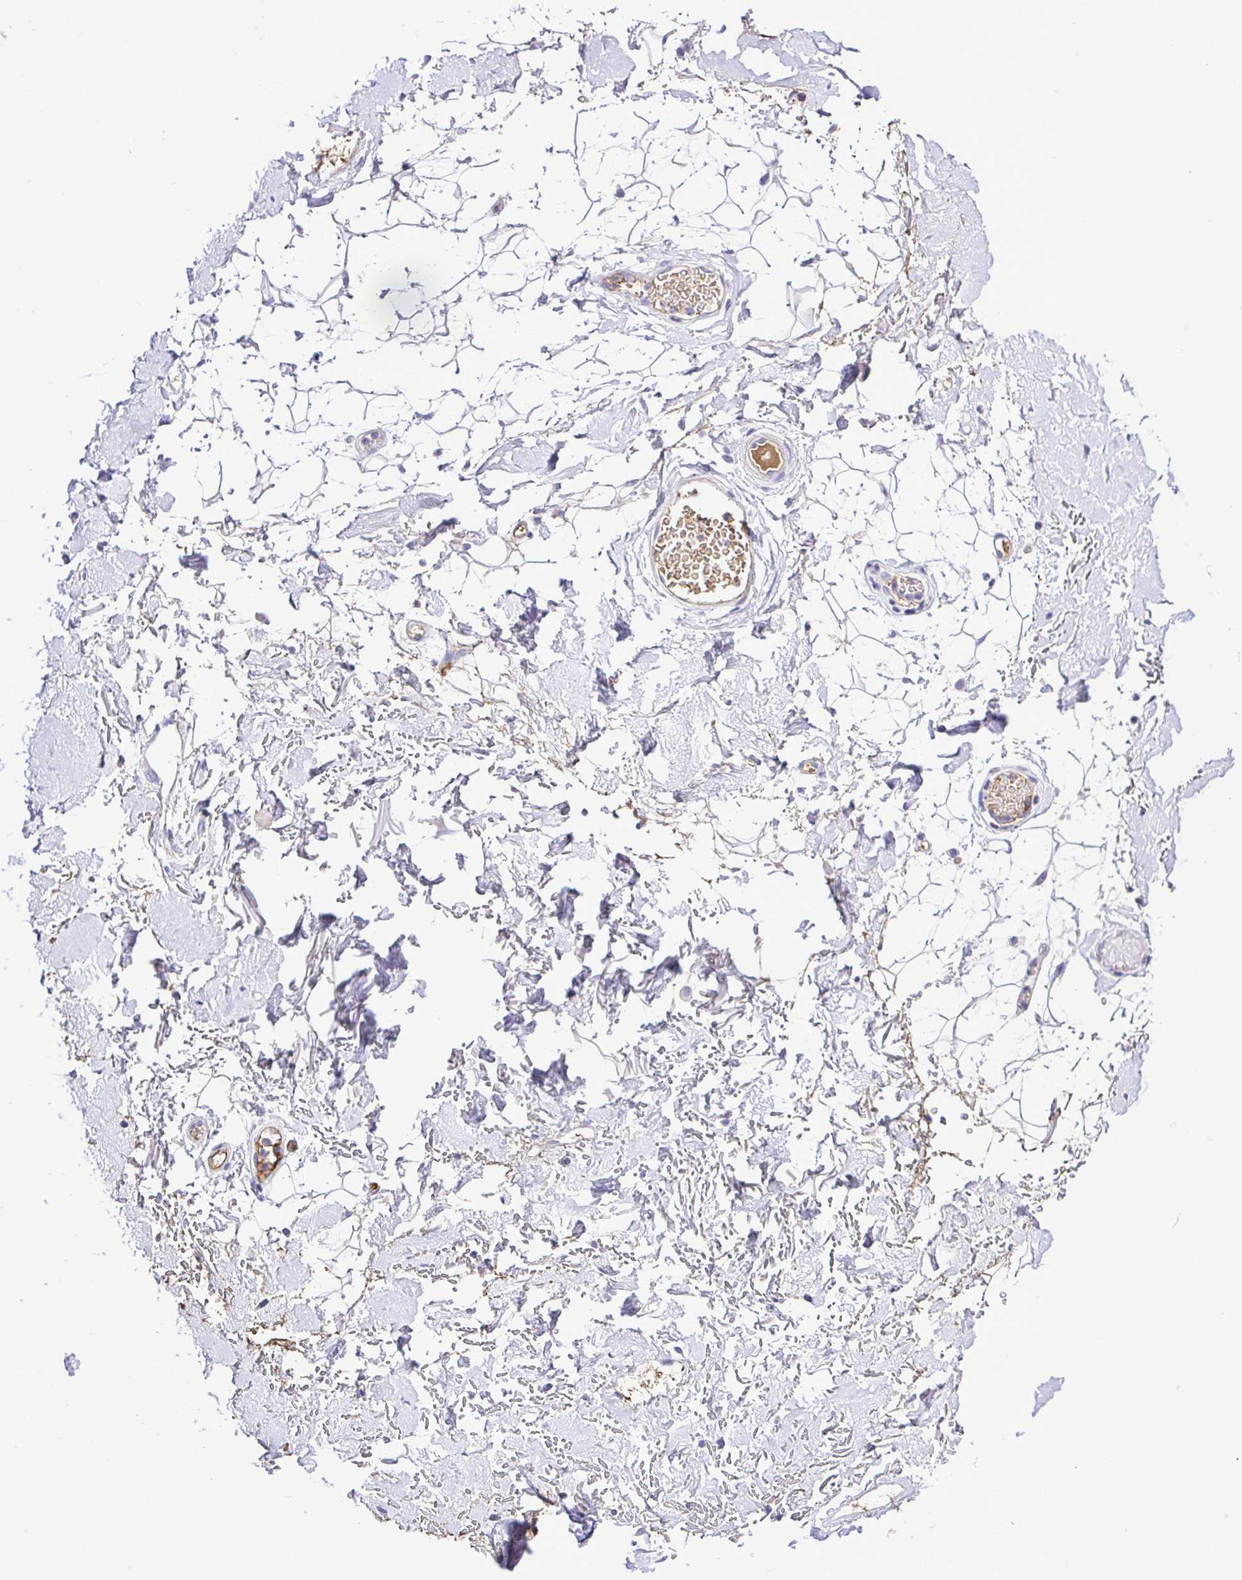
{"staining": {"intensity": "negative", "quantity": "none", "location": "none"}, "tissue": "adipose tissue", "cell_type": "Adipocytes", "image_type": "normal", "snomed": [{"axis": "morphology", "description": "Normal tissue, NOS"}, {"axis": "topography", "description": "Anal"}, {"axis": "topography", "description": "Peripheral nerve tissue"}], "caption": "DAB immunohistochemical staining of benign adipose tissue shows no significant staining in adipocytes.", "gene": "GABBR2", "patient": {"sex": "male", "age": 78}}